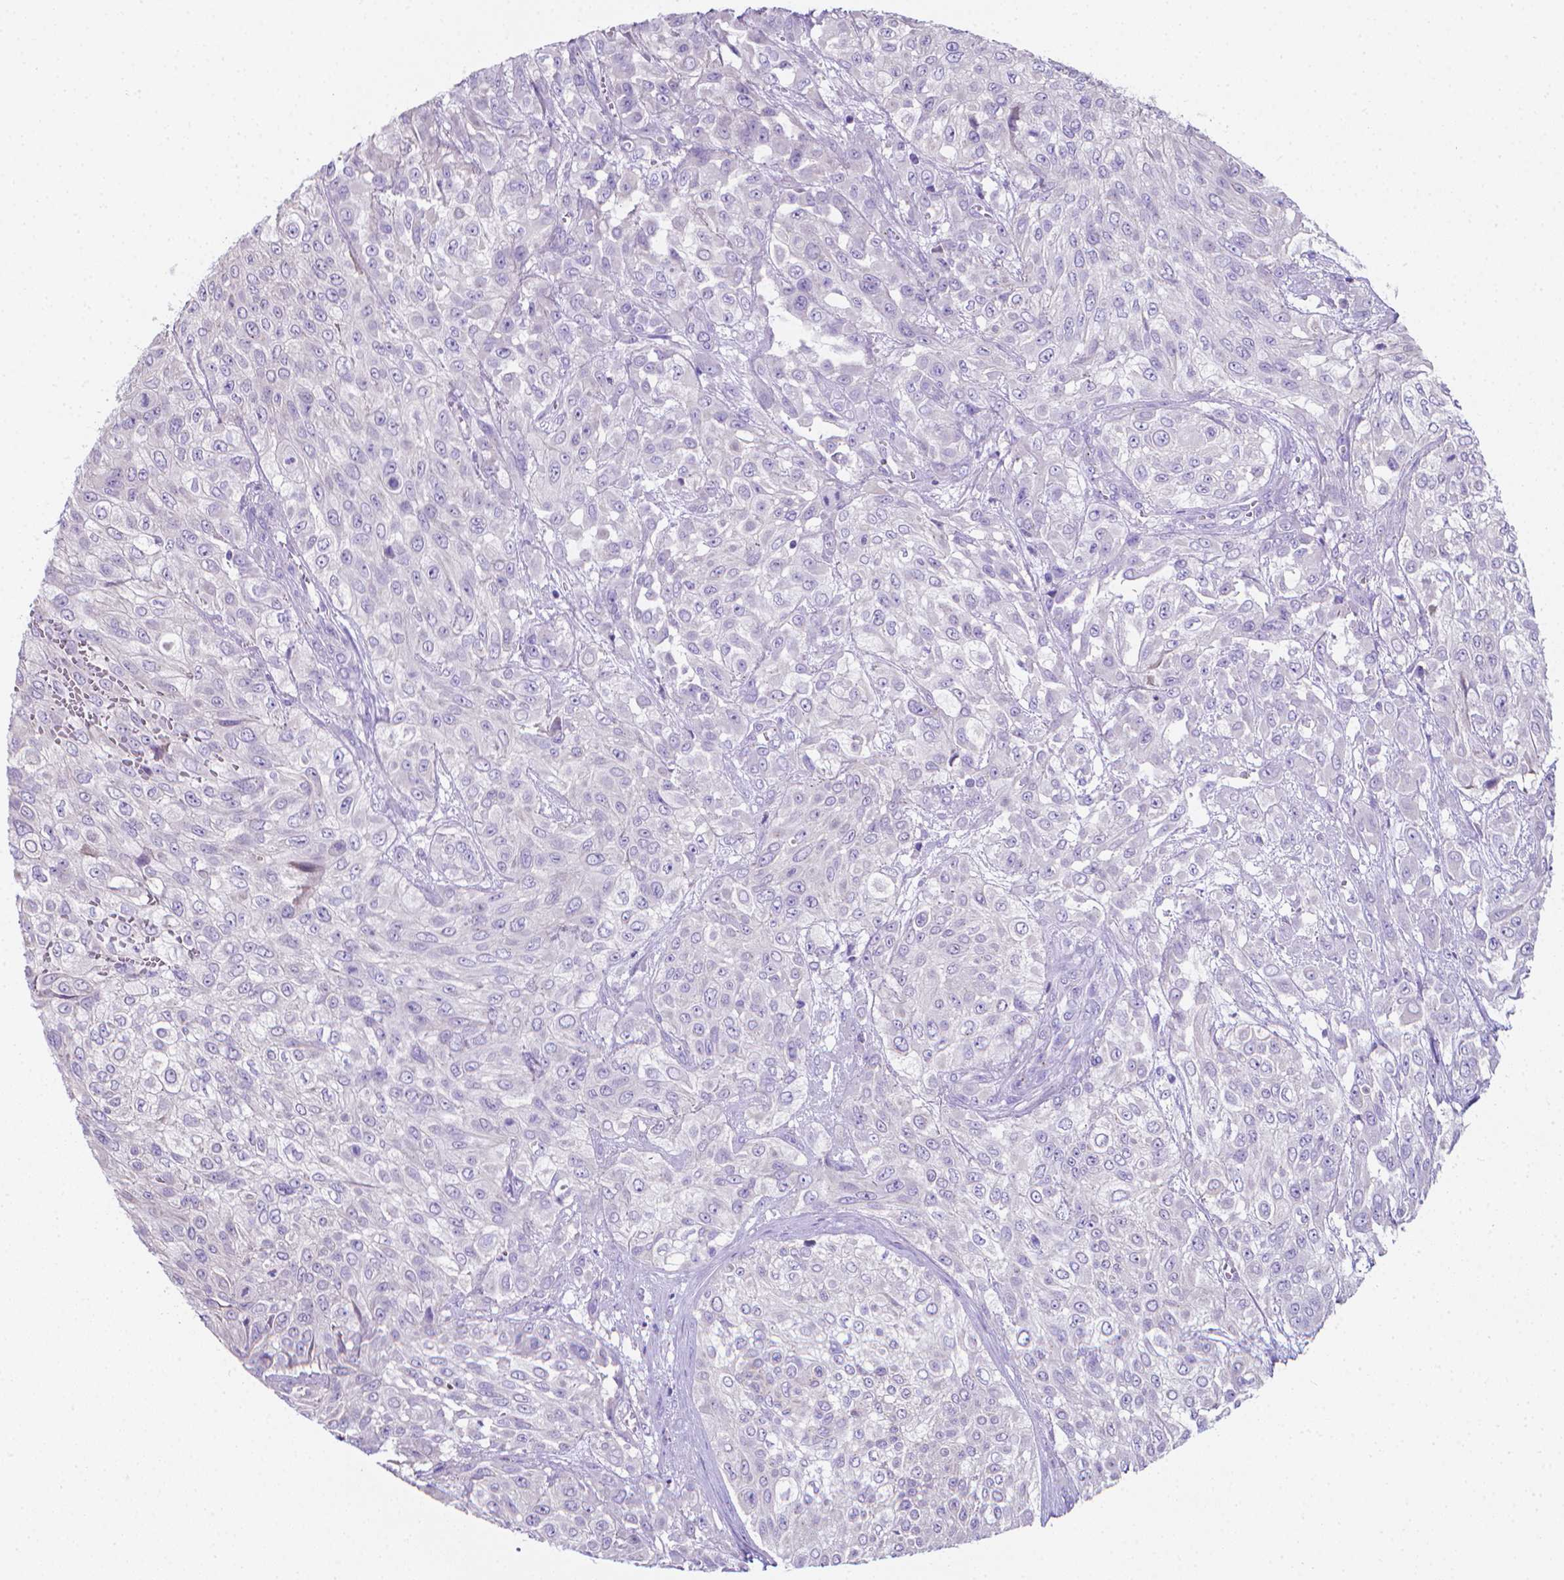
{"staining": {"intensity": "negative", "quantity": "none", "location": "none"}, "tissue": "urothelial cancer", "cell_type": "Tumor cells", "image_type": "cancer", "snomed": [{"axis": "morphology", "description": "Urothelial carcinoma, High grade"}, {"axis": "topography", "description": "Urinary bladder"}], "caption": "Immunohistochemical staining of human urothelial carcinoma (high-grade) exhibits no significant expression in tumor cells.", "gene": "LRRC73", "patient": {"sex": "male", "age": 57}}